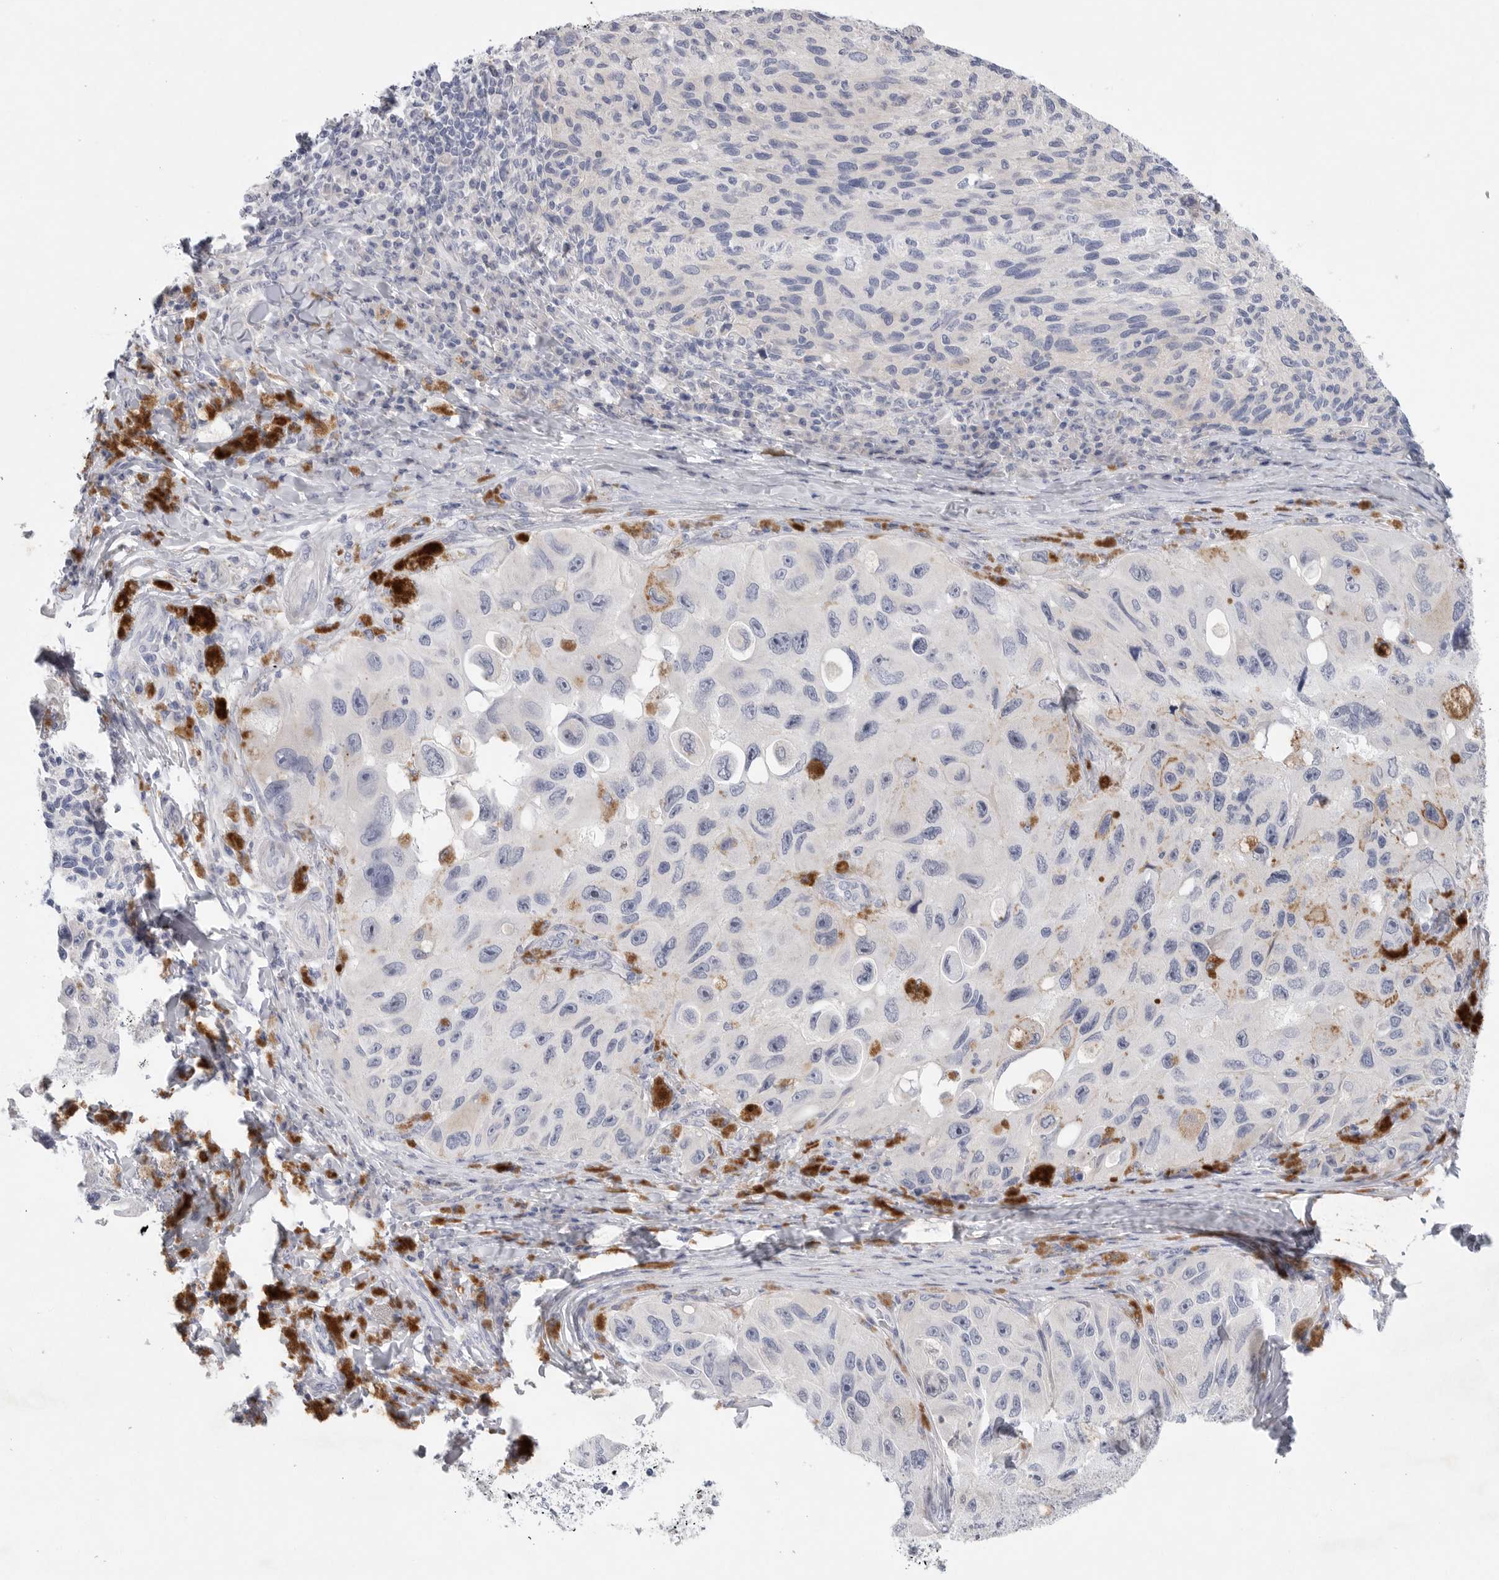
{"staining": {"intensity": "negative", "quantity": "none", "location": "none"}, "tissue": "melanoma", "cell_type": "Tumor cells", "image_type": "cancer", "snomed": [{"axis": "morphology", "description": "Malignant melanoma, NOS"}, {"axis": "topography", "description": "Skin"}], "caption": "Immunohistochemistry histopathology image of melanoma stained for a protein (brown), which demonstrates no expression in tumor cells.", "gene": "CAMK2B", "patient": {"sex": "female", "age": 73}}